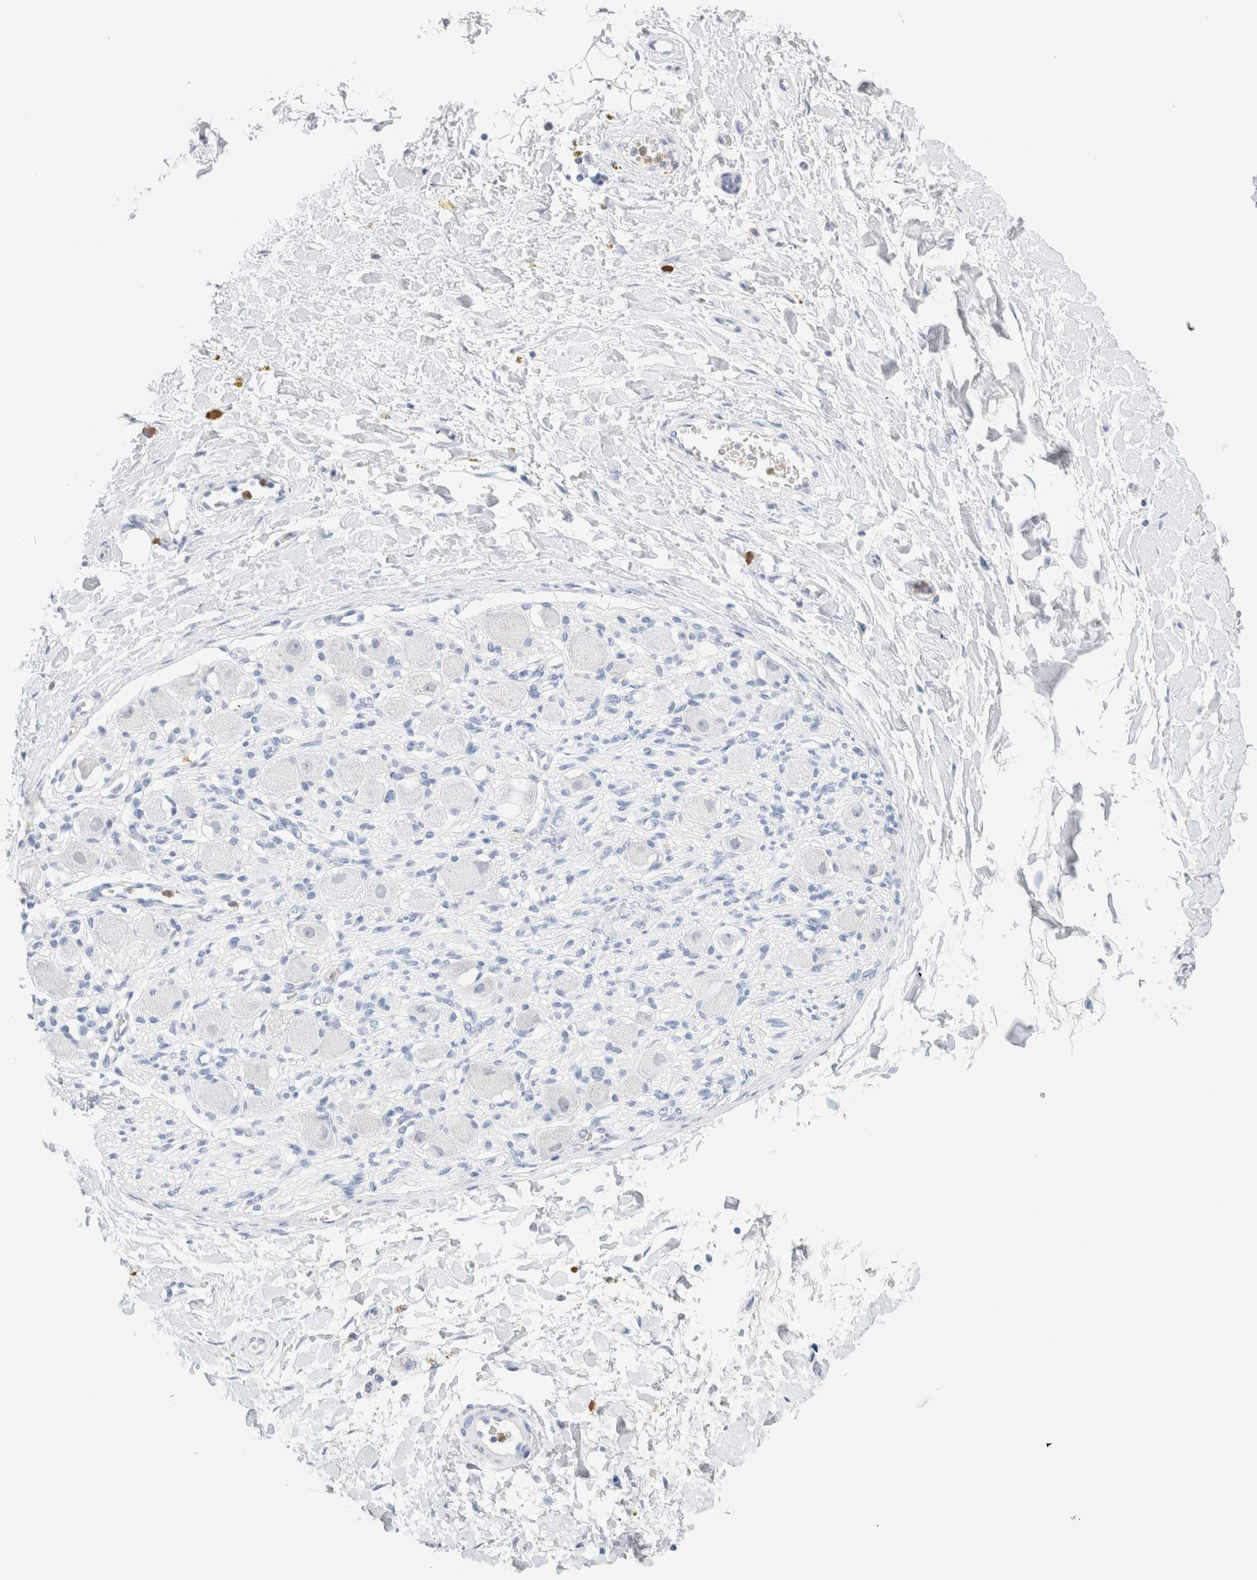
{"staining": {"intensity": "negative", "quantity": "none", "location": "none"}, "tissue": "adipose tissue", "cell_type": "Adipocytes", "image_type": "normal", "snomed": [{"axis": "morphology", "description": "Normal tissue, NOS"}, {"axis": "topography", "description": "Kidney"}, {"axis": "topography", "description": "Peripheral nerve tissue"}], "caption": "Immunohistochemistry (IHC) of normal human adipose tissue demonstrates no staining in adipocytes. (DAB (3,3'-diaminobenzidine) immunohistochemistry (IHC) visualized using brightfield microscopy, high magnification).", "gene": "ARG1", "patient": {"sex": "male", "age": 7}}